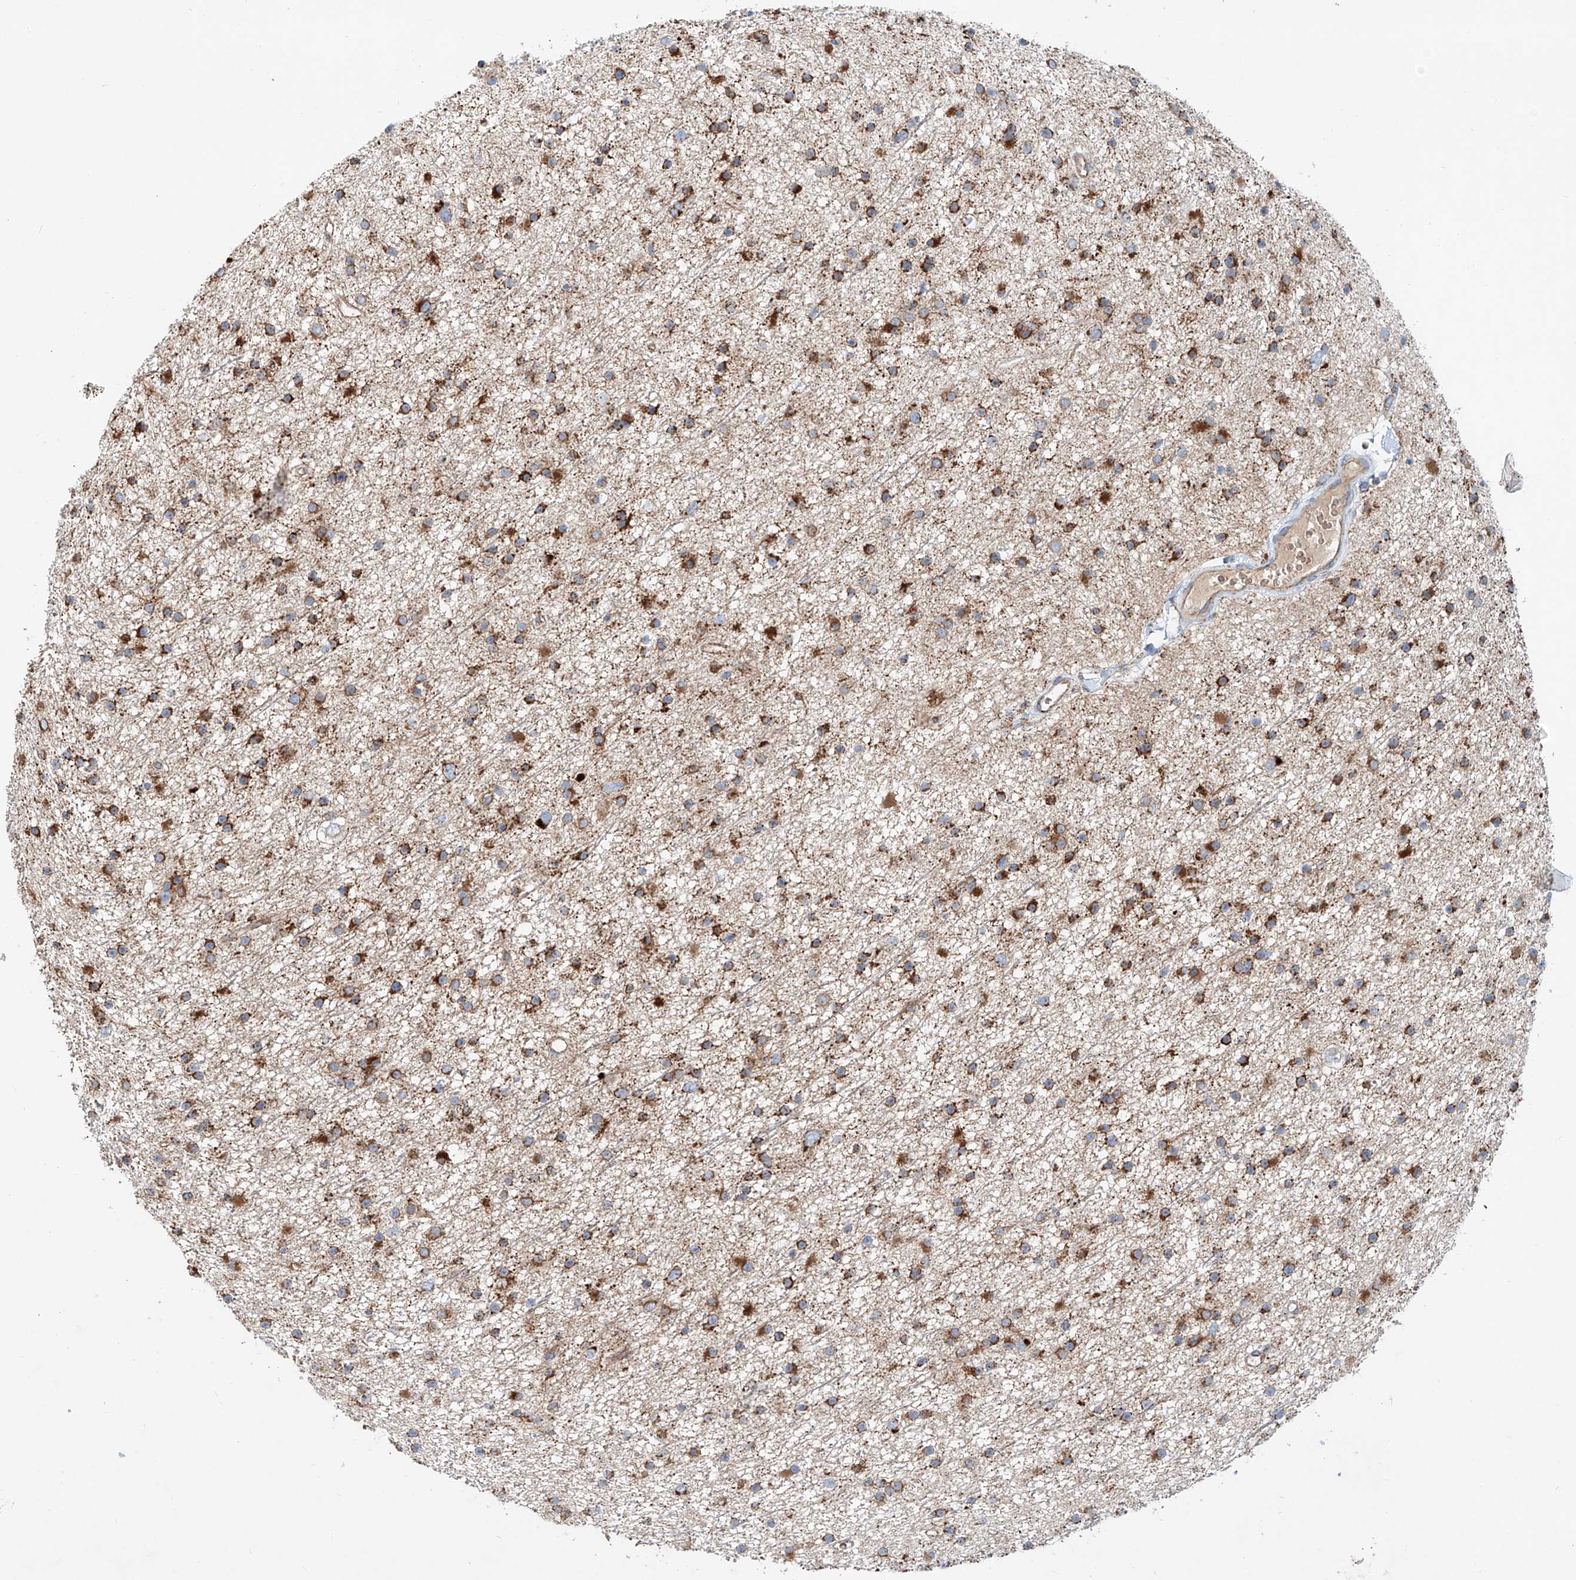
{"staining": {"intensity": "moderate", "quantity": ">75%", "location": "cytoplasmic/membranous"}, "tissue": "glioma", "cell_type": "Tumor cells", "image_type": "cancer", "snomed": [{"axis": "morphology", "description": "Glioma, malignant, Low grade"}, {"axis": "topography", "description": "Cerebral cortex"}], "caption": "This image demonstrates glioma stained with immunohistochemistry (IHC) to label a protein in brown. The cytoplasmic/membranous of tumor cells show moderate positivity for the protein. Nuclei are counter-stained blue.", "gene": "CARD10", "patient": {"sex": "female", "age": 39}}